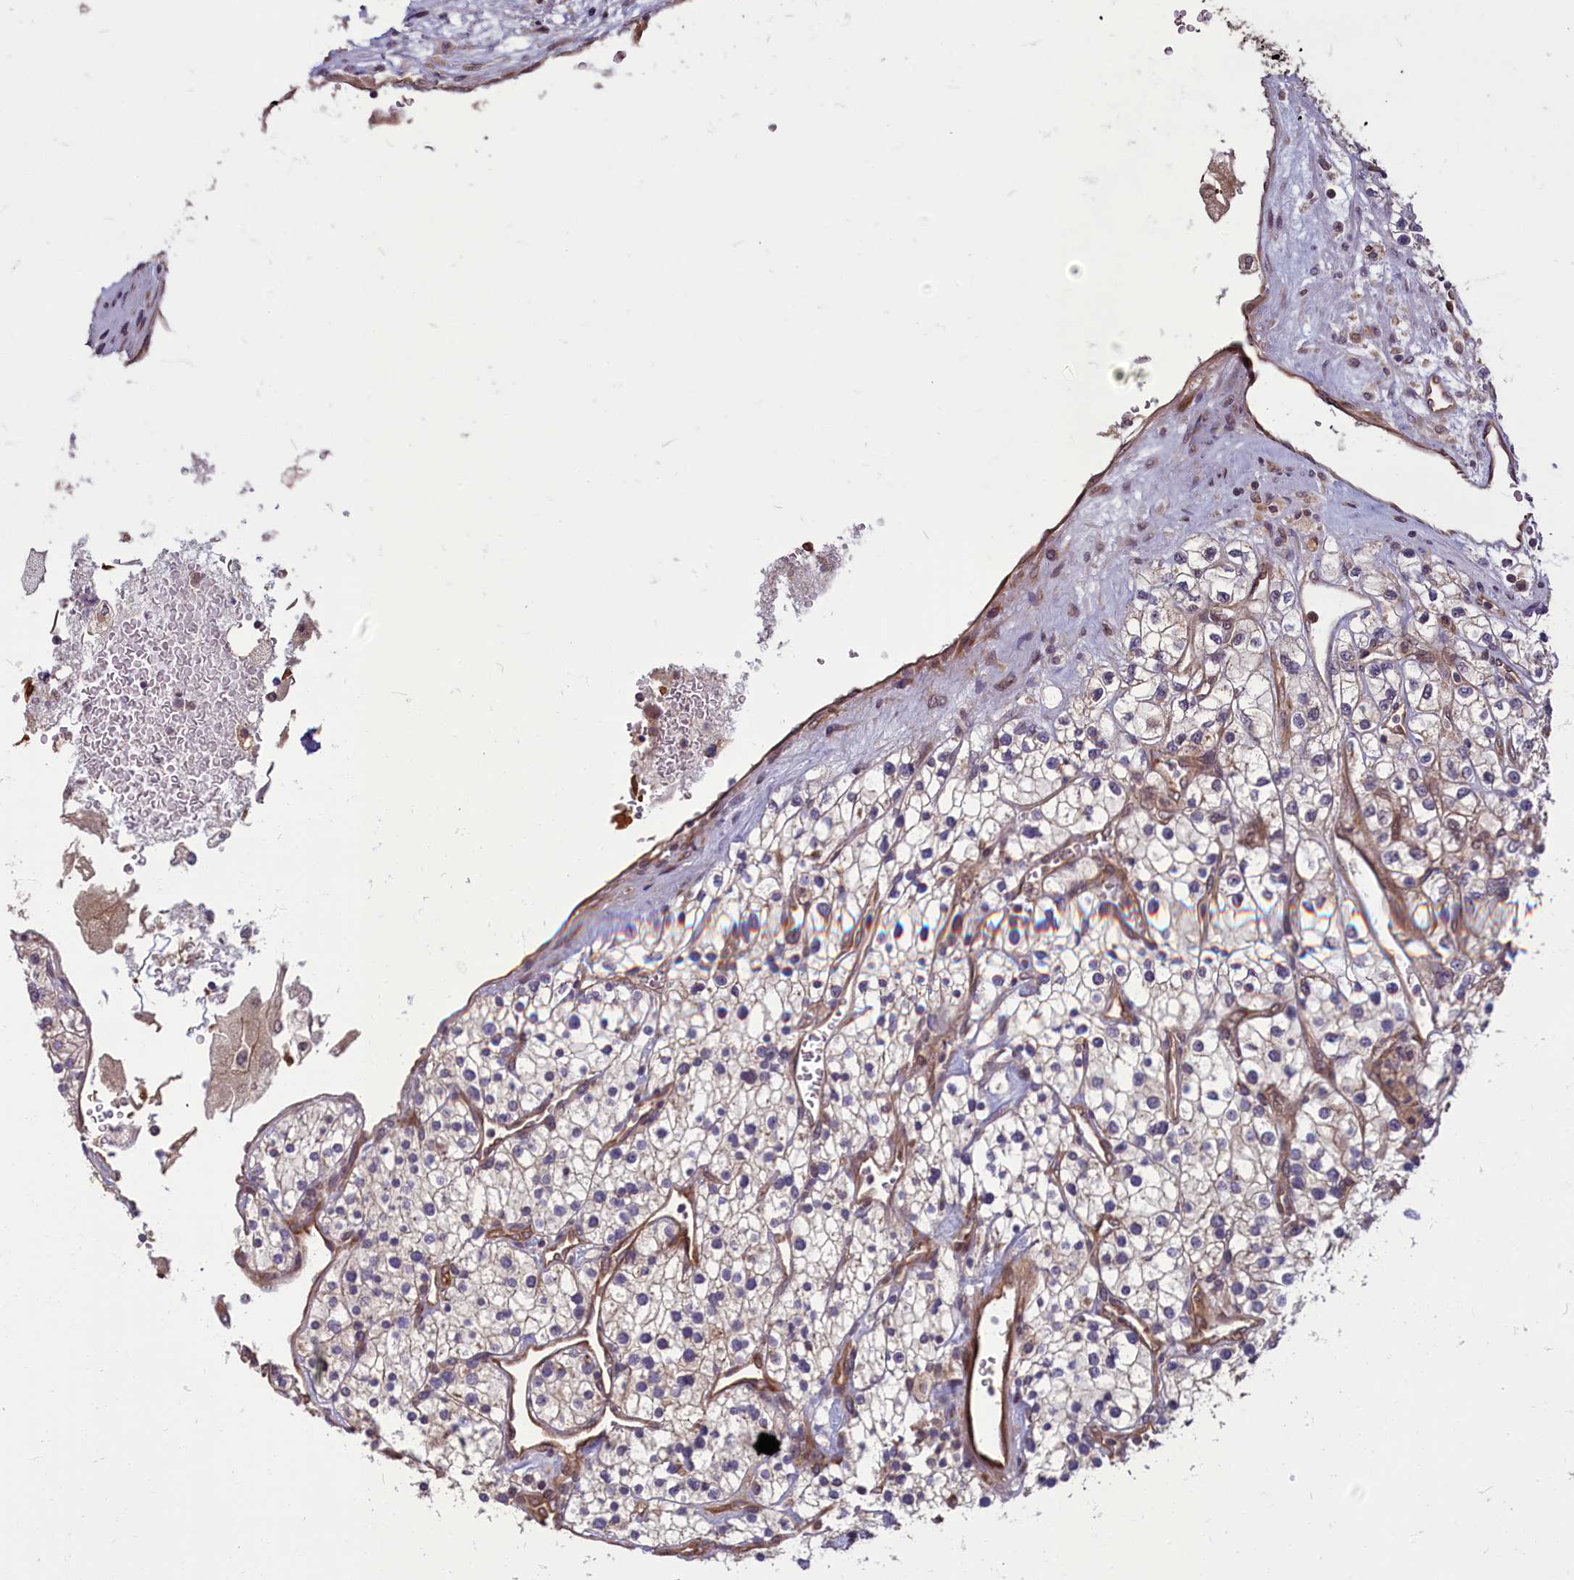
{"staining": {"intensity": "weak", "quantity": "25%-75%", "location": "cytoplasmic/membranous"}, "tissue": "renal cancer", "cell_type": "Tumor cells", "image_type": "cancer", "snomed": [{"axis": "morphology", "description": "Adenocarcinoma, NOS"}, {"axis": "topography", "description": "Kidney"}], "caption": "Immunohistochemical staining of renal adenocarcinoma exhibits low levels of weak cytoplasmic/membranous protein expression in approximately 25%-75% of tumor cells.", "gene": "MYCBP", "patient": {"sex": "male", "age": 80}}